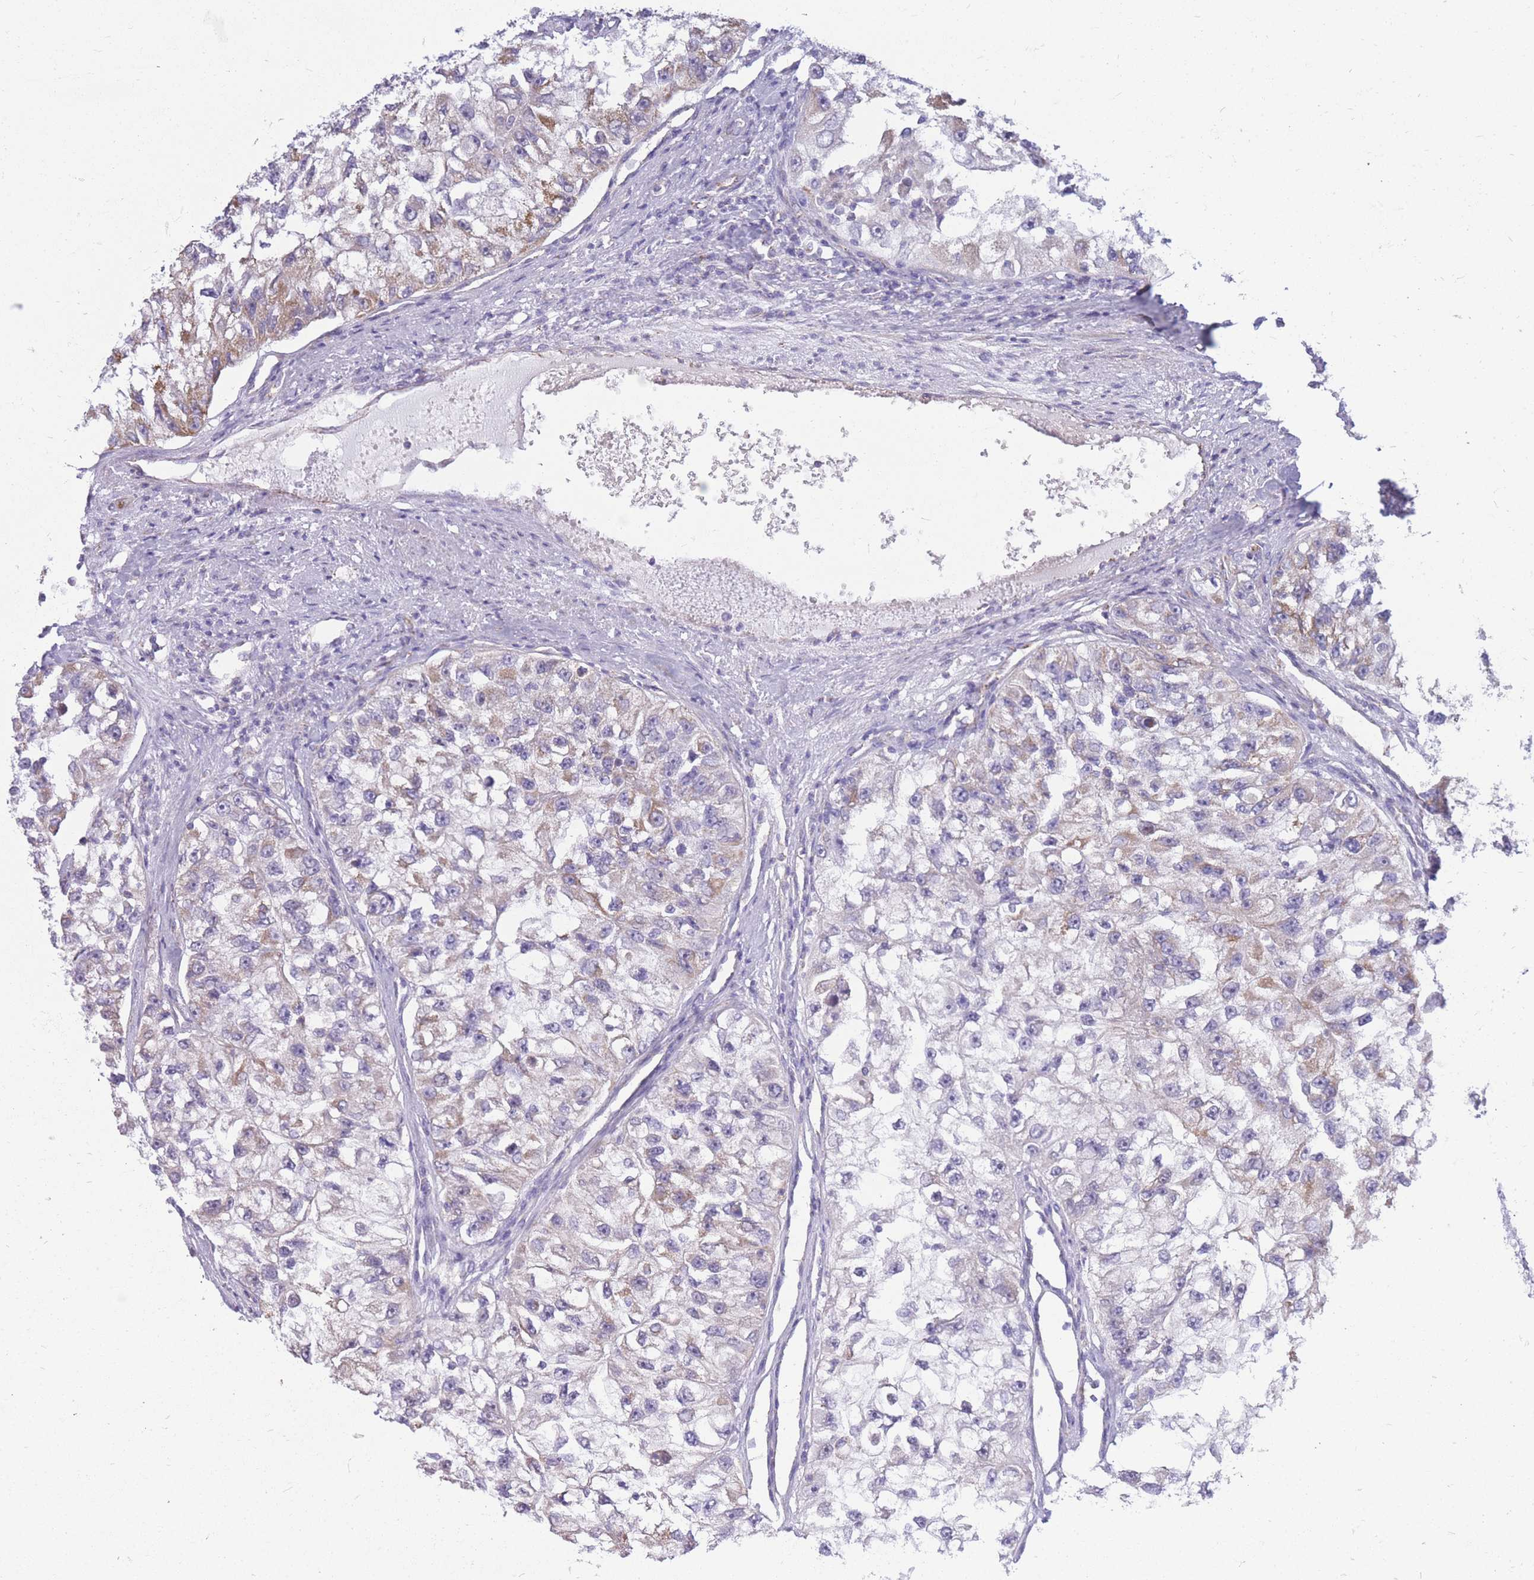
{"staining": {"intensity": "moderate", "quantity": "<25%", "location": "cytoplasmic/membranous"}, "tissue": "renal cancer", "cell_type": "Tumor cells", "image_type": "cancer", "snomed": [{"axis": "morphology", "description": "Adenocarcinoma, NOS"}, {"axis": "topography", "description": "Kidney"}], "caption": "DAB immunohistochemical staining of adenocarcinoma (renal) shows moderate cytoplasmic/membranous protein positivity in about <25% of tumor cells. (IHC, brightfield microscopy, high magnification).", "gene": "PCSK1", "patient": {"sex": "male", "age": 63}}